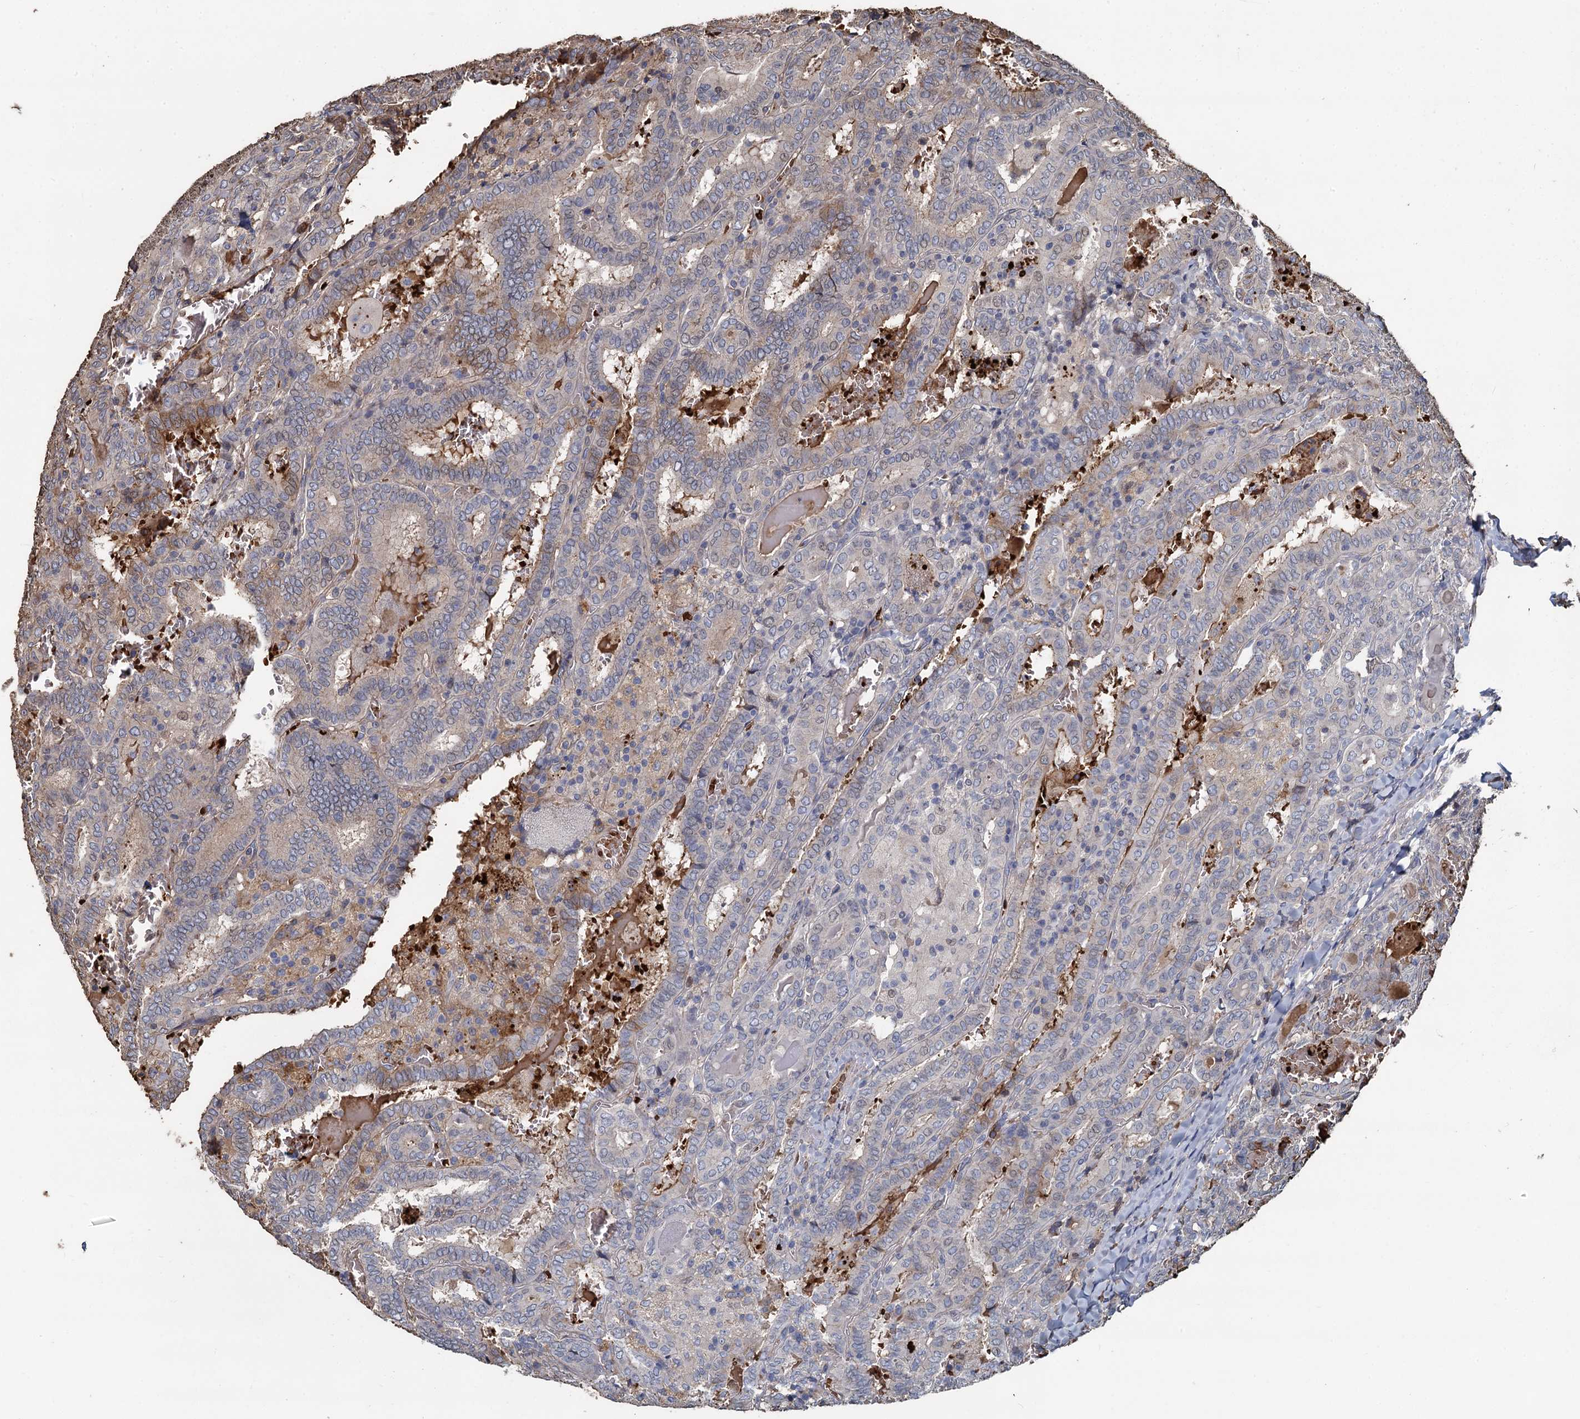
{"staining": {"intensity": "weak", "quantity": "<25%", "location": "cytoplasmic/membranous"}, "tissue": "thyroid cancer", "cell_type": "Tumor cells", "image_type": "cancer", "snomed": [{"axis": "morphology", "description": "Papillary adenocarcinoma, NOS"}, {"axis": "topography", "description": "Thyroid gland"}], "caption": "The immunohistochemistry photomicrograph has no significant staining in tumor cells of thyroid cancer tissue.", "gene": "TCTN2", "patient": {"sex": "female", "age": 72}}